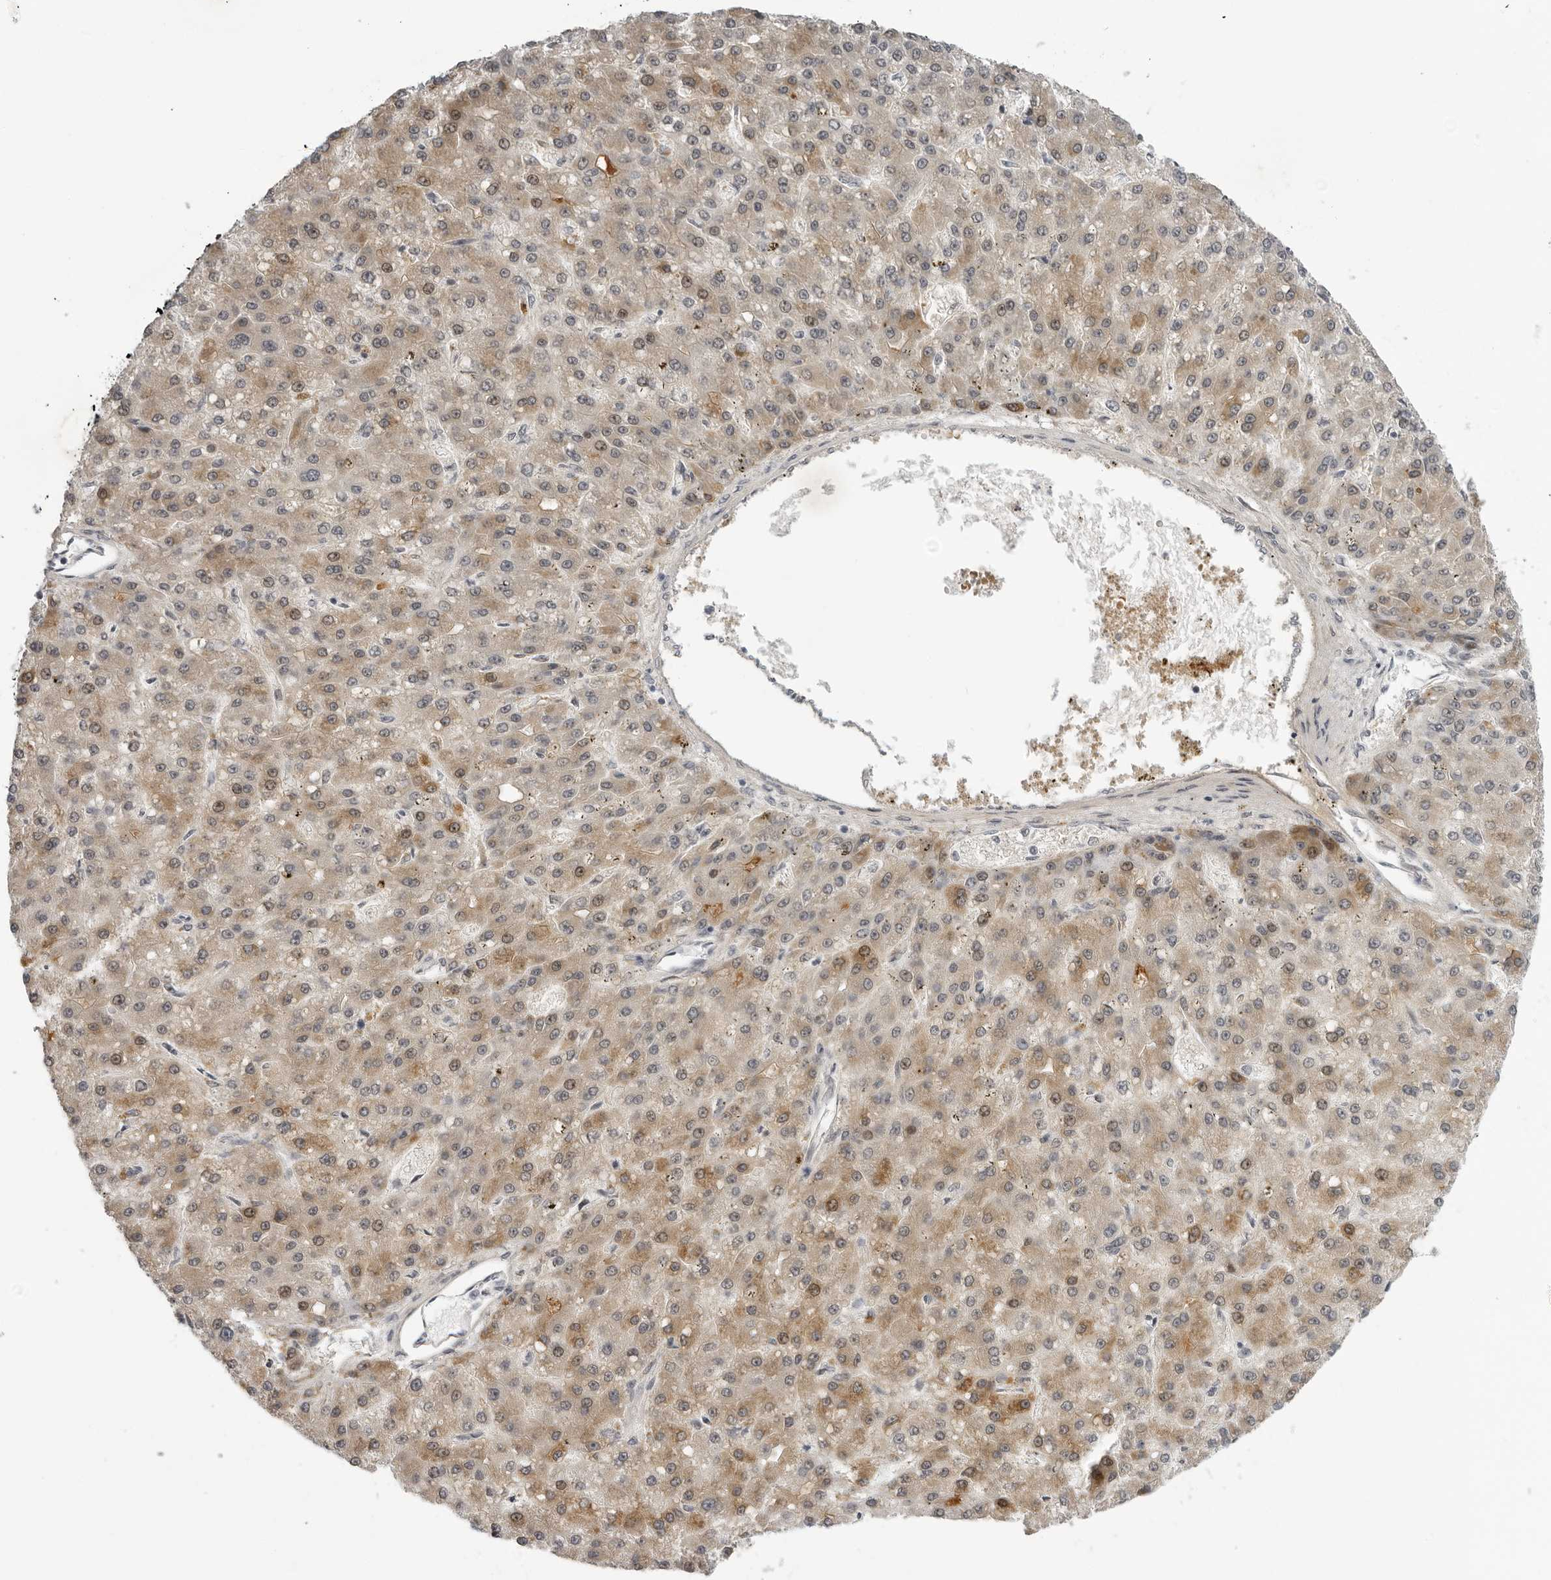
{"staining": {"intensity": "moderate", "quantity": ">75%", "location": "cytoplasmic/membranous,nuclear"}, "tissue": "liver cancer", "cell_type": "Tumor cells", "image_type": "cancer", "snomed": [{"axis": "morphology", "description": "Carcinoma, Hepatocellular, NOS"}, {"axis": "topography", "description": "Liver"}], "caption": "This image shows IHC staining of liver cancer (hepatocellular carcinoma), with medium moderate cytoplasmic/membranous and nuclear staining in about >75% of tumor cells.", "gene": "ALPK2", "patient": {"sex": "male", "age": 67}}